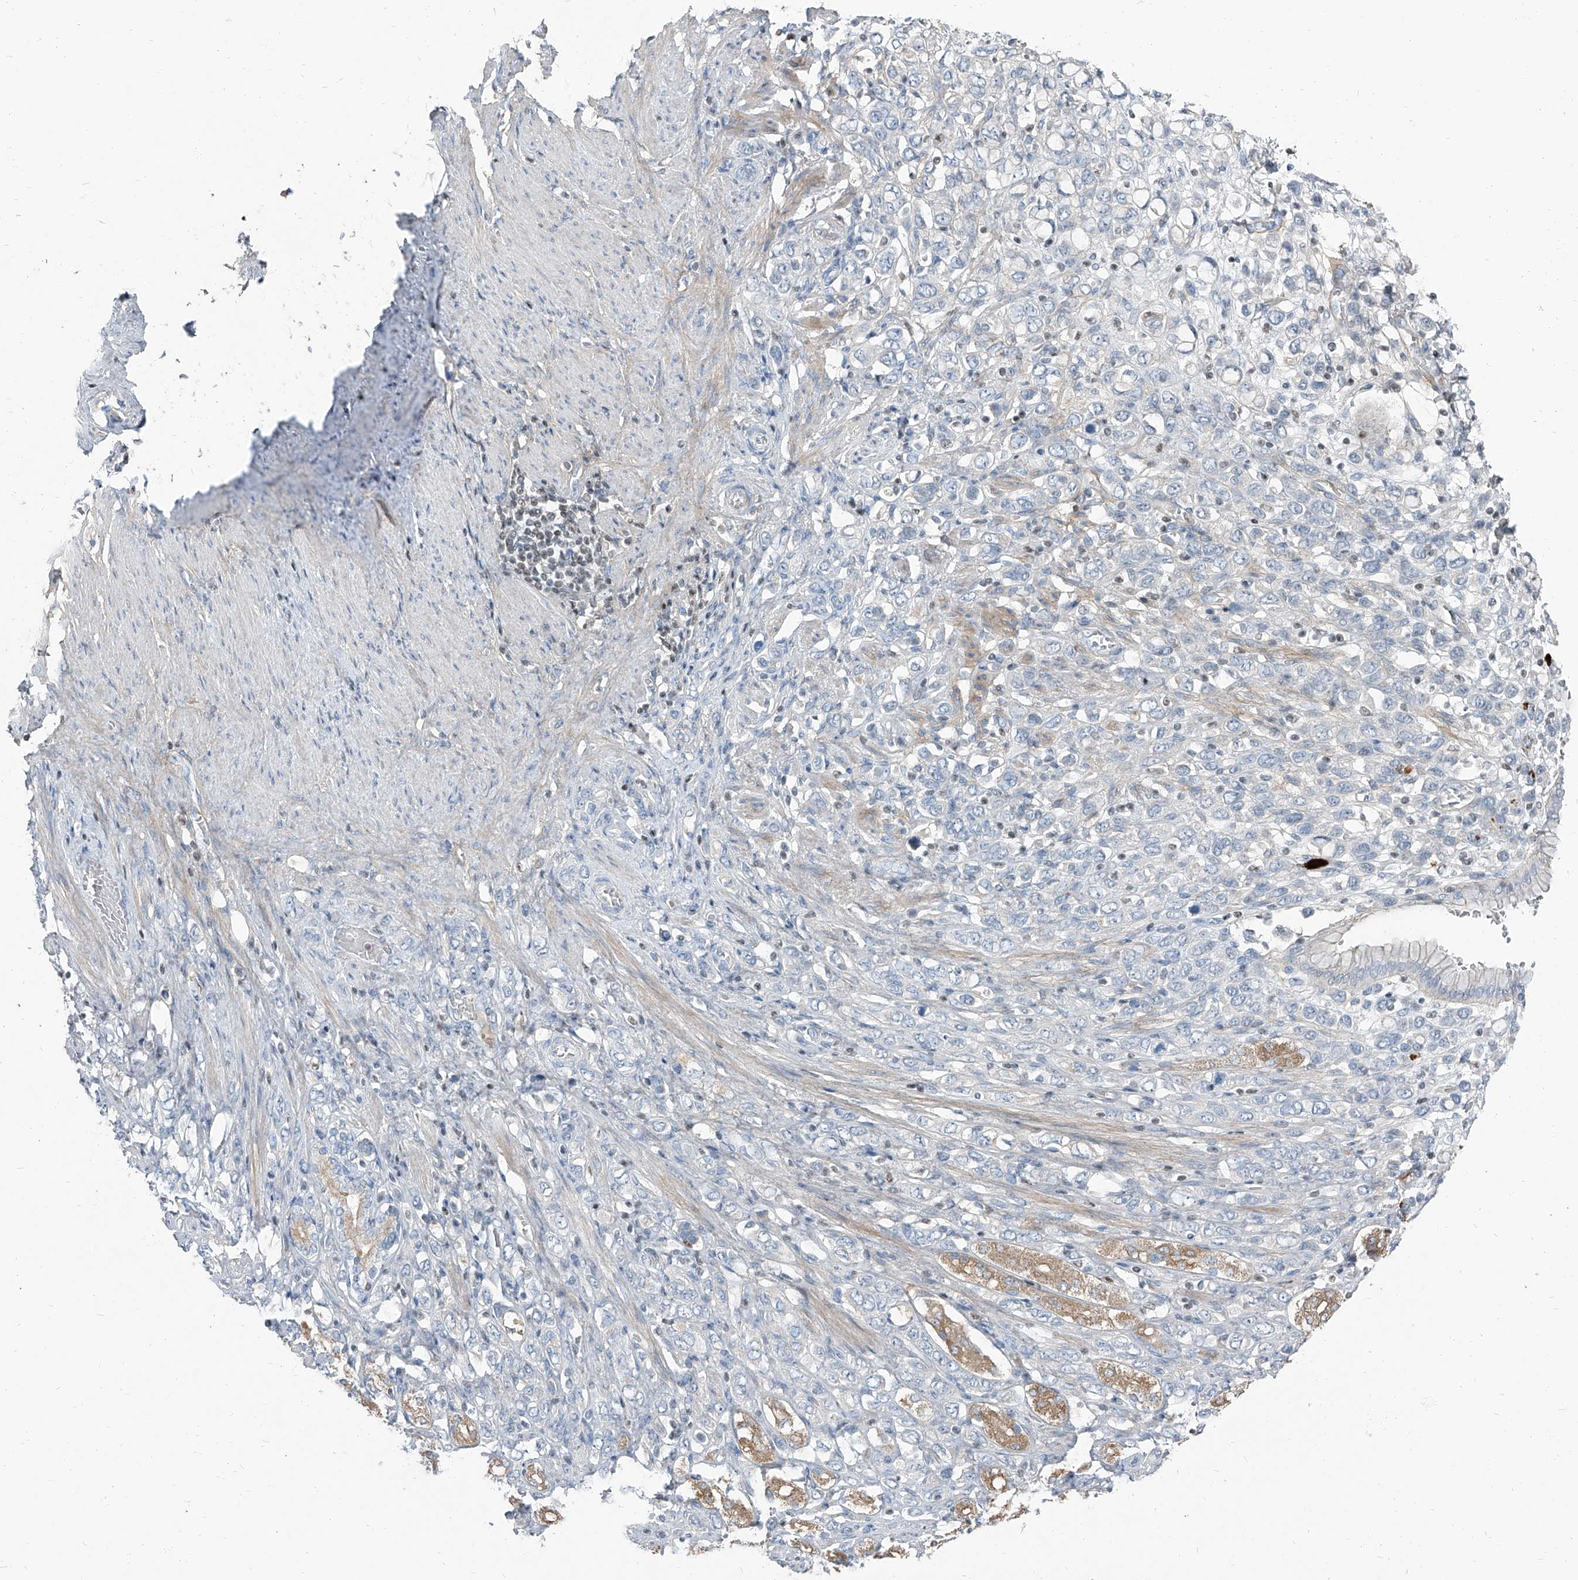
{"staining": {"intensity": "negative", "quantity": "none", "location": "none"}, "tissue": "stomach cancer", "cell_type": "Tumor cells", "image_type": "cancer", "snomed": [{"axis": "morphology", "description": "Adenocarcinoma, NOS"}, {"axis": "topography", "description": "Stomach"}], "caption": "Immunohistochemistry (IHC) of human stomach adenocarcinoma shows no staining in tumor cells.", "gene": "HOXA3", "patient": {"sex": "female", "age": 65}}